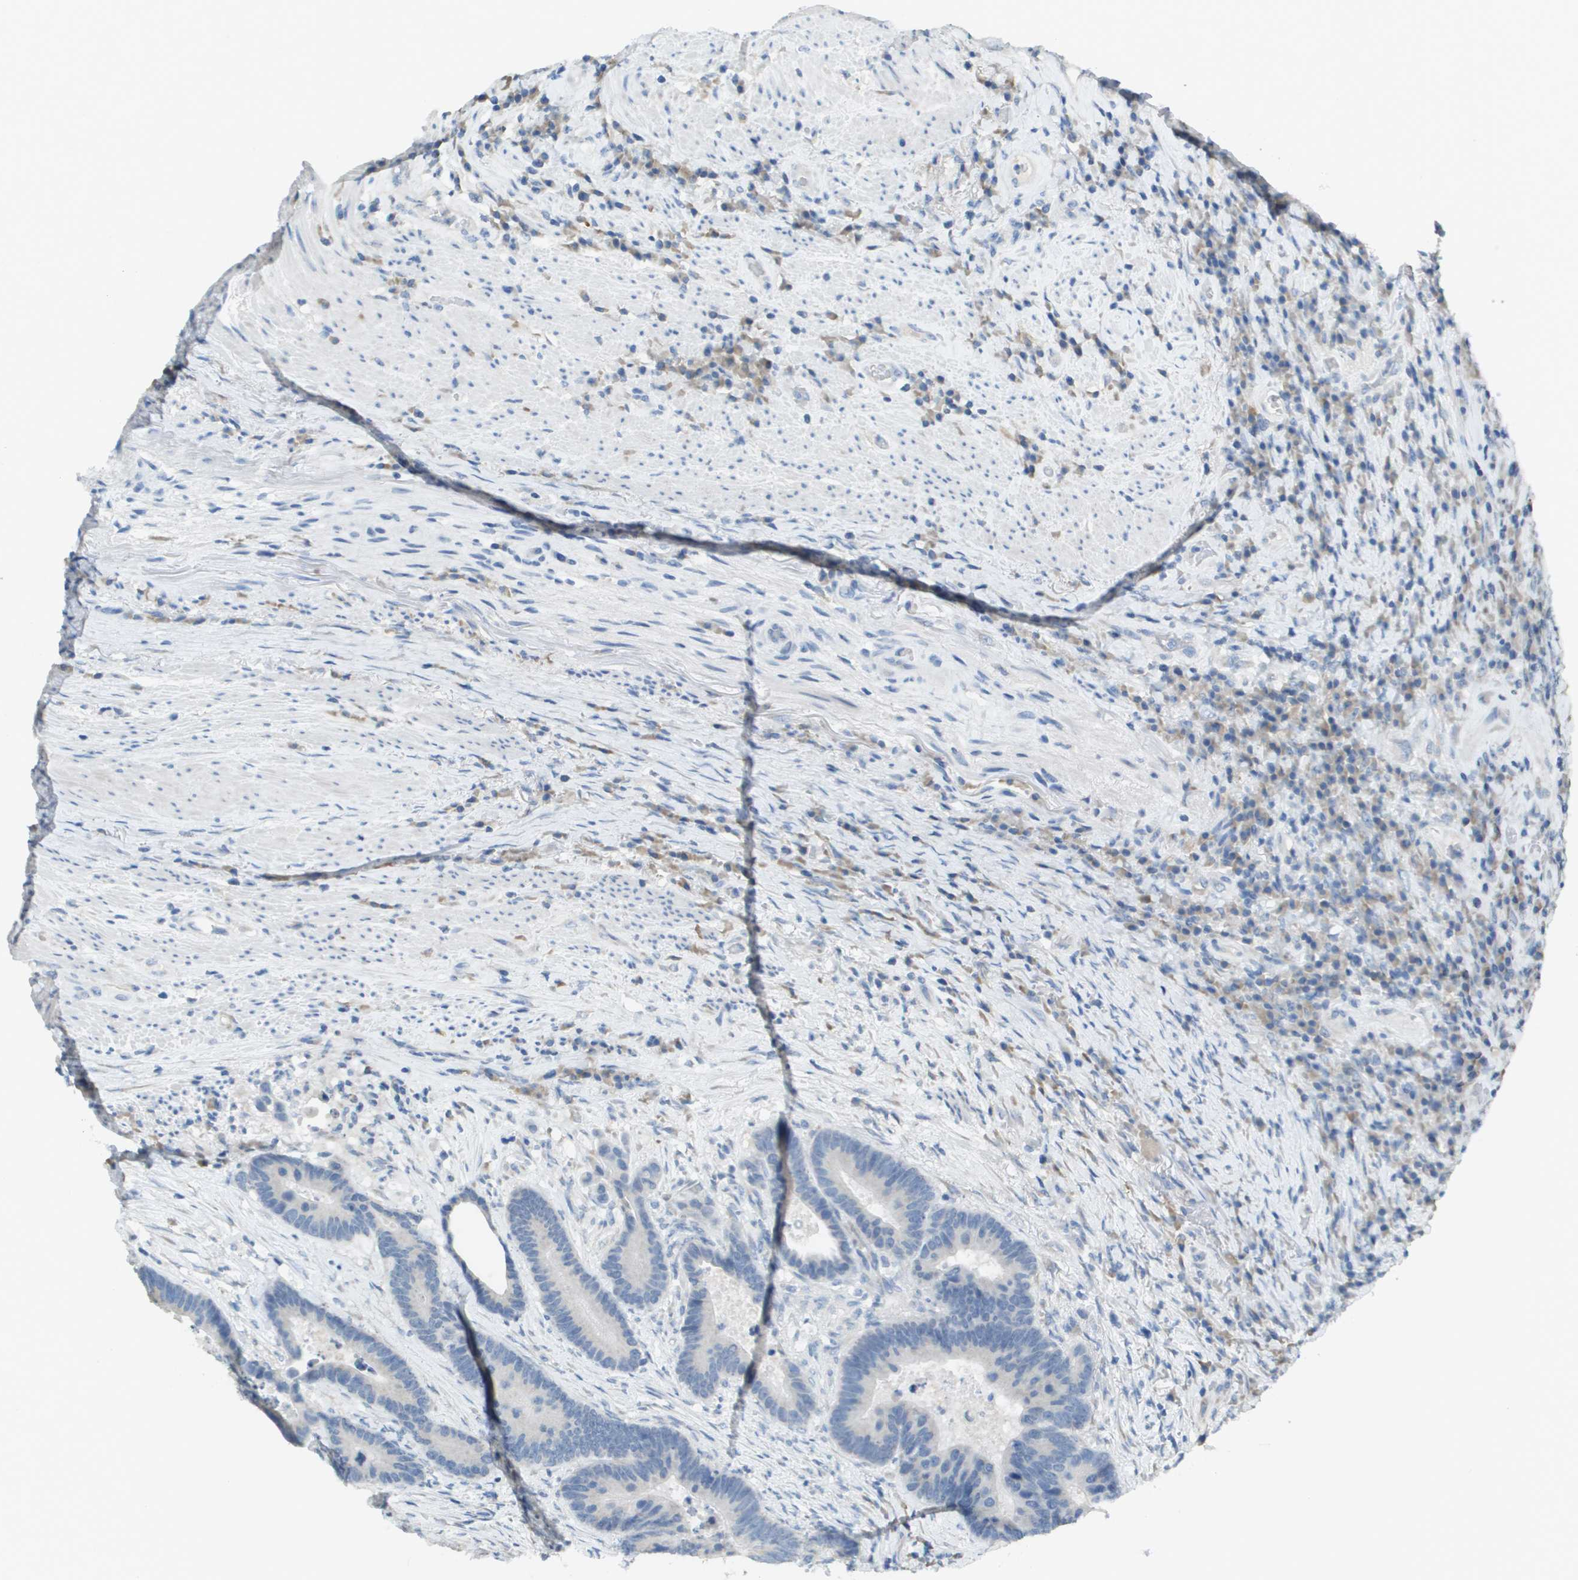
{"staining": {"intensity": "negative", "quantity": "none", "location": "none"}, "tissue": "colorectal cancer", "cell_type": "Tumor cells", "image_type": "cancer", "snomed": [{"axis": "morphology", "description": "Adenocarcinoma, NOS"}, {"axis": "topography", "description": "Rectum"}], "caption": "An image of colorectal cancer (adenocarcinoma) stained for a protein reveals no brown staining in tumor cells.", "gene": "PTGDR2", "patient": {"sex": "male", "age": 51}}